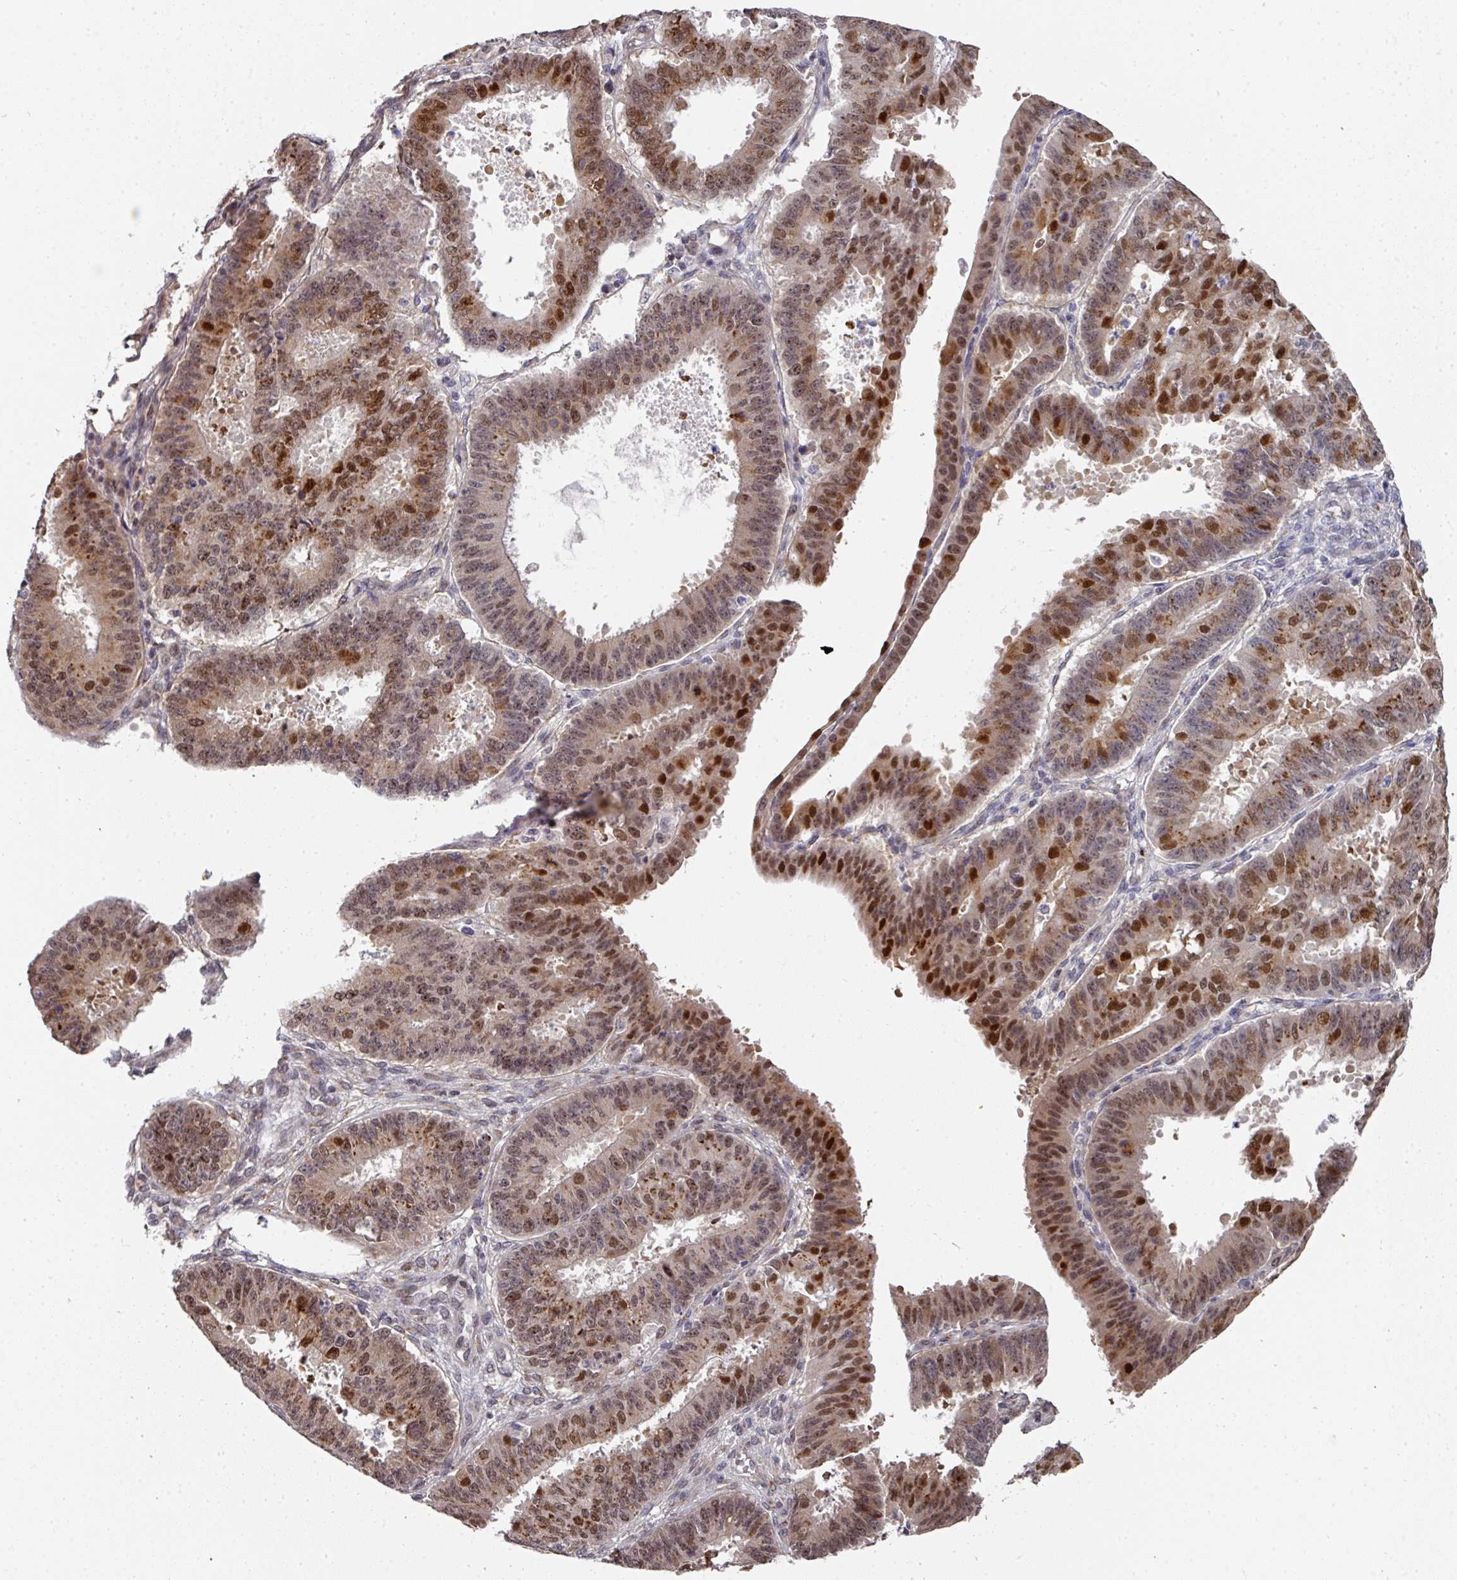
{"staining": {"intensity": "moderate", "quantity": ">75%", "location": "cytoplasmic/membranous,nuclear"}, "tissue": "ovarian cancer", "cell_type": "Tumor cells", "image_type": "cancer", "snomed": [{"axis": "morphology", "description": "Carcinoma, endometroid"}, {"axis": "topography", "description": "Appendix"}, {"axis": "topography", "description": "Ovary"}], "caption": "The immunohistochemical stain highlights moderate cytoplasmic/membranous and nuclear expression in tumor cells of ovarian cancer tissue.", "gene": "C18orf25", "patient": {"sex": "female", "age": 42}}